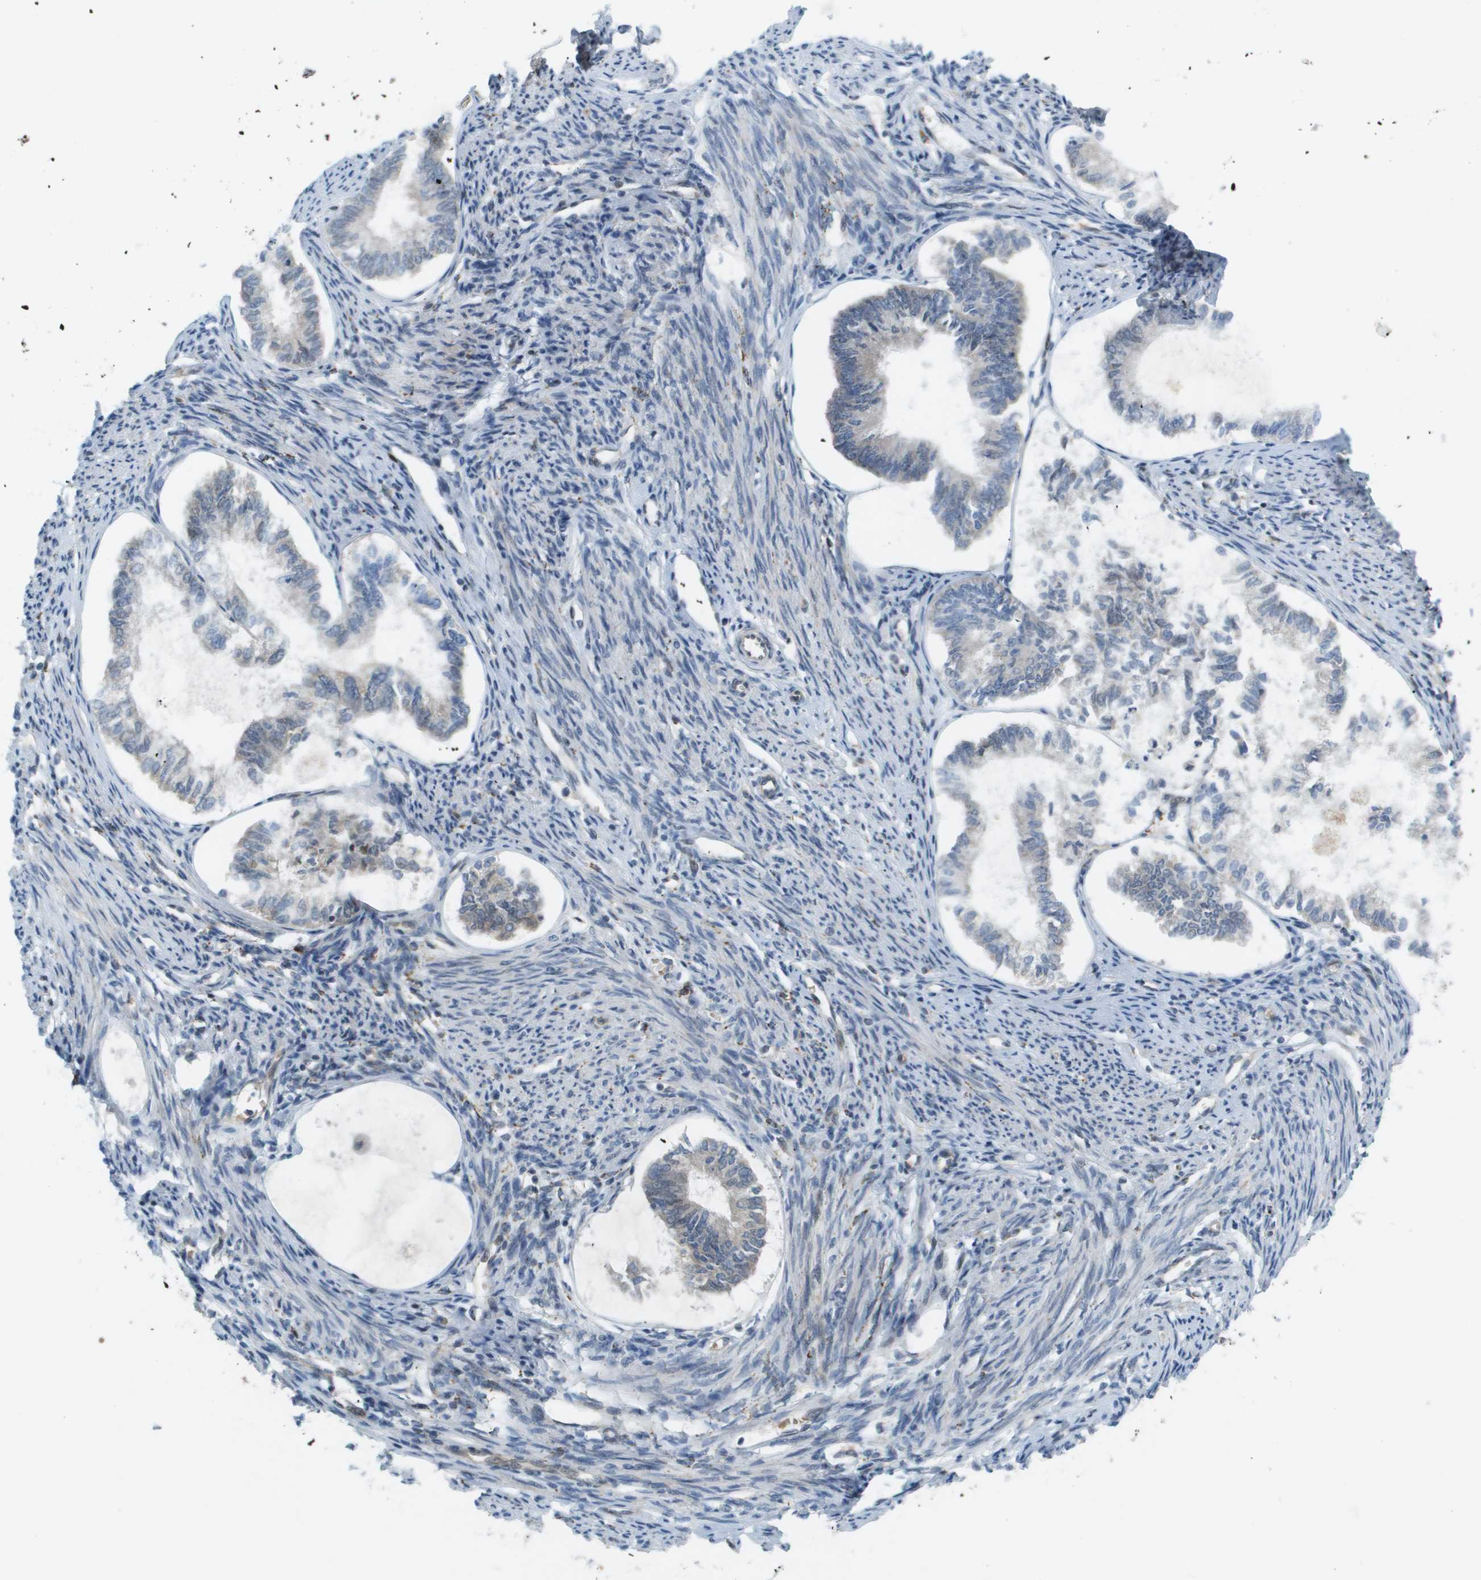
{"staining": {"intensity": "weak", "quantity": "<25%", "location": "cytoplasmic/membranous,nuclear"}, "tissue": "endometrial cancer", "cell_type": "Tumor cells", "image_type": "cancer", "snomed": [{"axis": "morphology", "description": "Adenocarcinoma, NOS"}, {"axis": "topography", "description": "Endometrium"}], "caption": "Endometrial cancer (adenocarcinoma) was stained to show a protein in brown. There is no significant expression in tumor cells. (DAB immunohistochemistry with hematoxylin counter stain).", "gene": "CACNB4", "patient": {"sex": "female", "age": 86}}